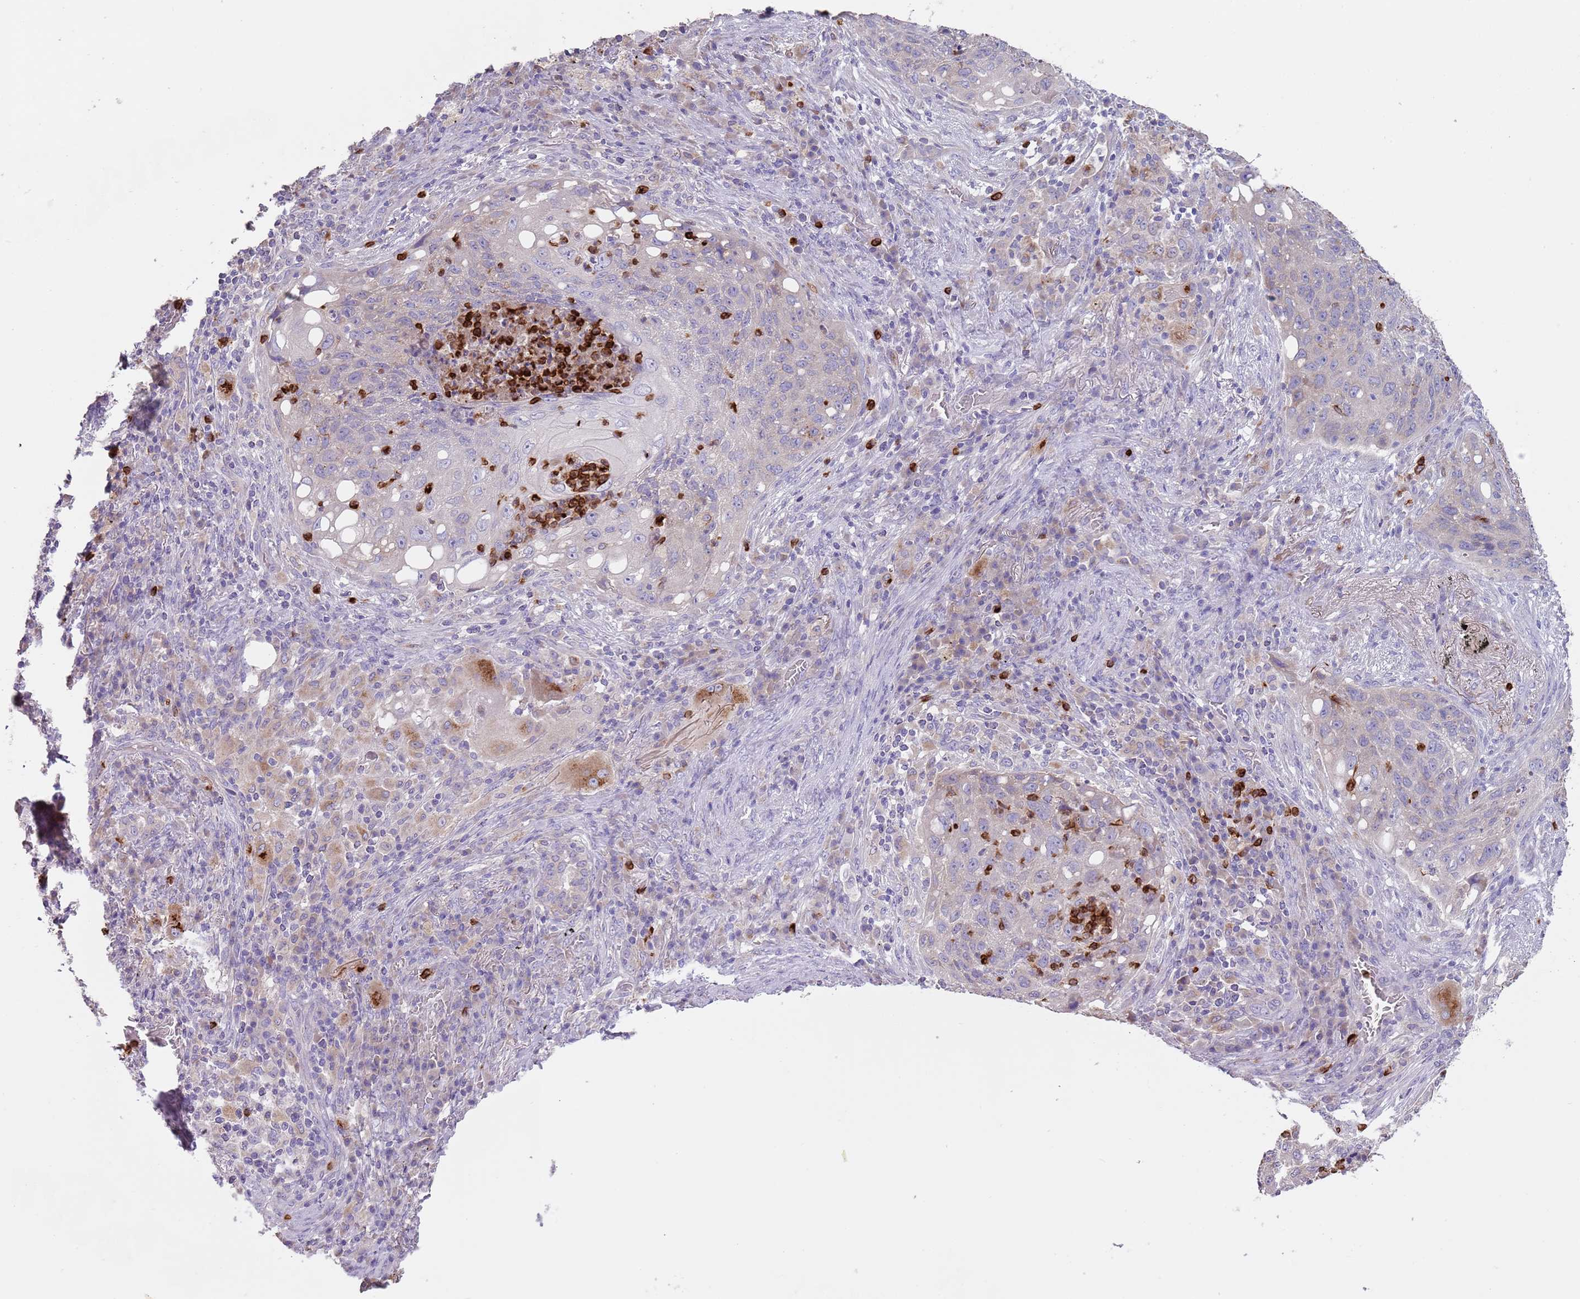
{"staining": {"intensity": "moderate", "quantity": "<25%", "location": "cytoplasmic/membranous"}, "tissue": "lung cancer", "cell_type": "Tumor cells", "image_type": "cancer", "snomed": [{"axis": "morphology", "description": "Squamous cell carcinoma, NOS"}, {"axis": "topography", "description": "Lung"}], "caption": "An image showing moderate cytoplasmic/membranous staining in approximately <25% of tumor cells in squamous cell carcinoma (lung), as visualized by brown immunohistochemical staining.", "gene": "TMEM251", "patient": {"sex": "female", "age": 63}}